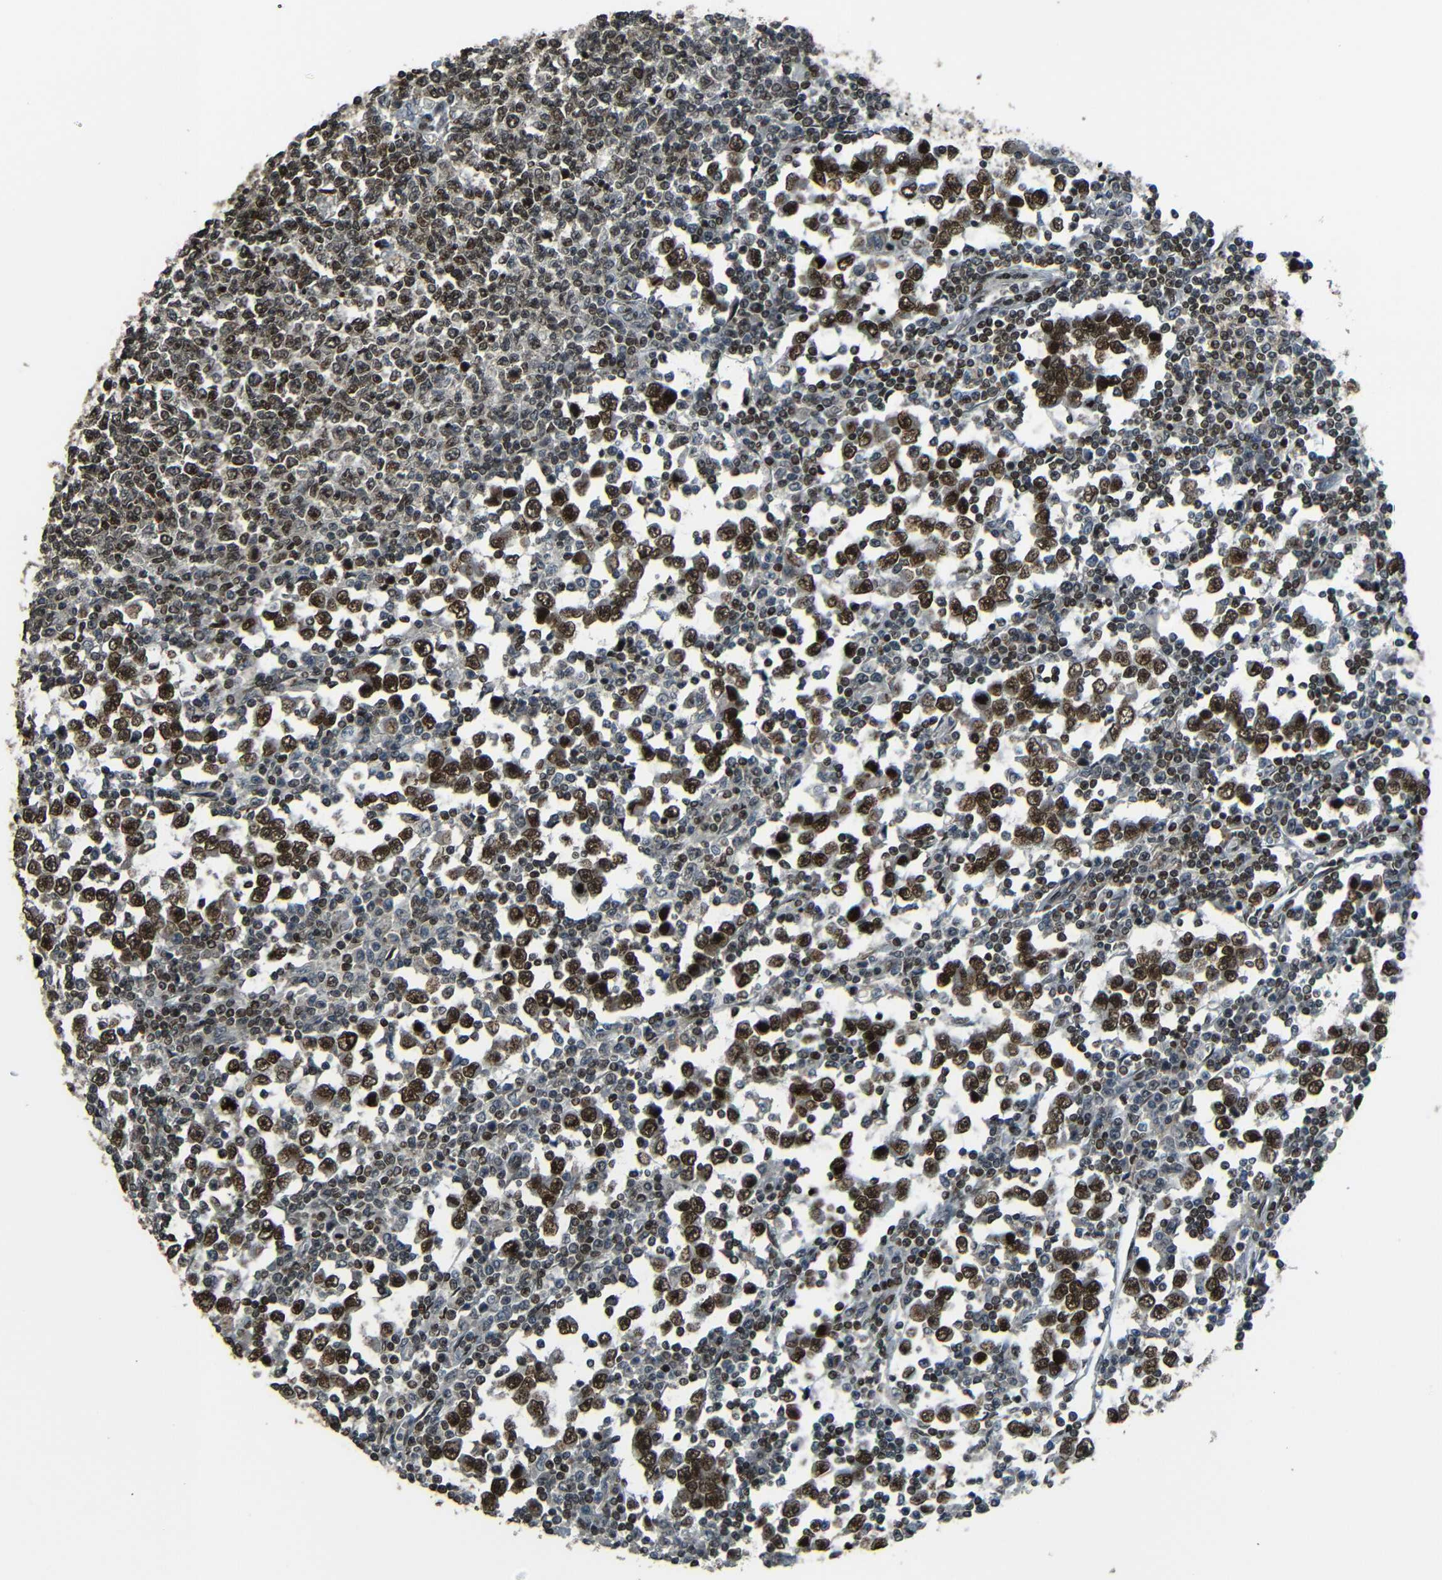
{"staining": {"intensity": "moderate", "quantity": ">75%", "location": "nuclear"}, "tissue": "testis cancer", "cell_type": "Tumor cells", "image_type": "cancer", "snomed": [{"axis": "morphology", "description": "Seminoma, NOS"}, {"axis": "topography", "description": "Testis"}], "caption": "Immunohistochemistry of testis cancer displays medium levels of moderate nuclear staining in about >75% of tumor cells.", "gene": "PSIP1", "patient": {"sex": "male", "age": 65}}